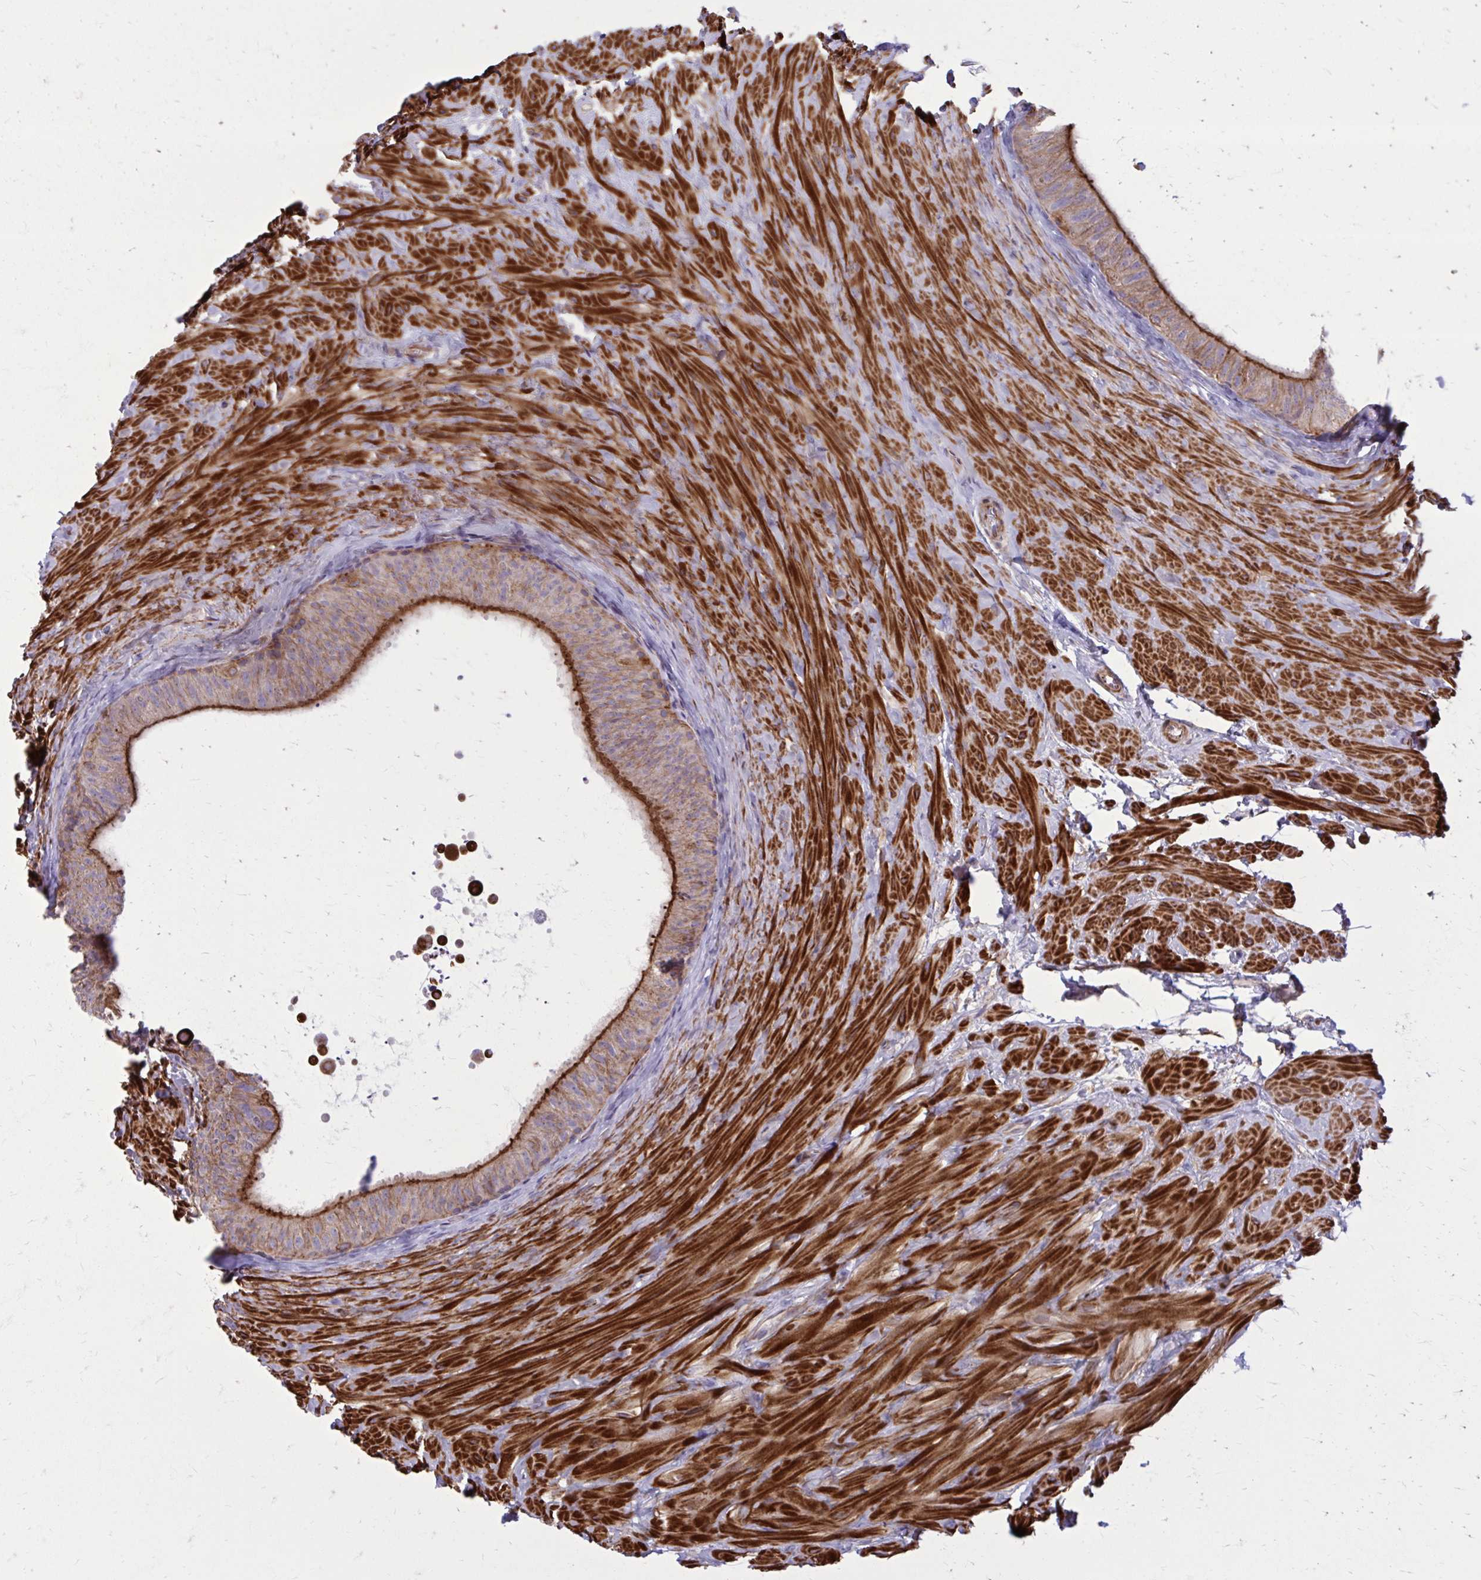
{"staining": {"intensity": "strong", "quantity": ">75%", "location": "cytoplasmic/membranous"}, "tissue": "epididymis", "cell_type": "Glandular cells", "image_type": "normal", "snomed": [{"axis": "morphology", "description": "Normal tissue, NOS"}, {"axis": "topography", "description": "Epididymis, spermatic cord, NOS"}, {"axis": "topography", "description": "Epididymis"}], "caption": "Glandular cells exhibit high levels of strong cytoplasmic/membranous expression in approximately >75% of cells in unremarkable epididymis.", "gene": "FAP", "patient": {"sex": "male", "age": 31}}